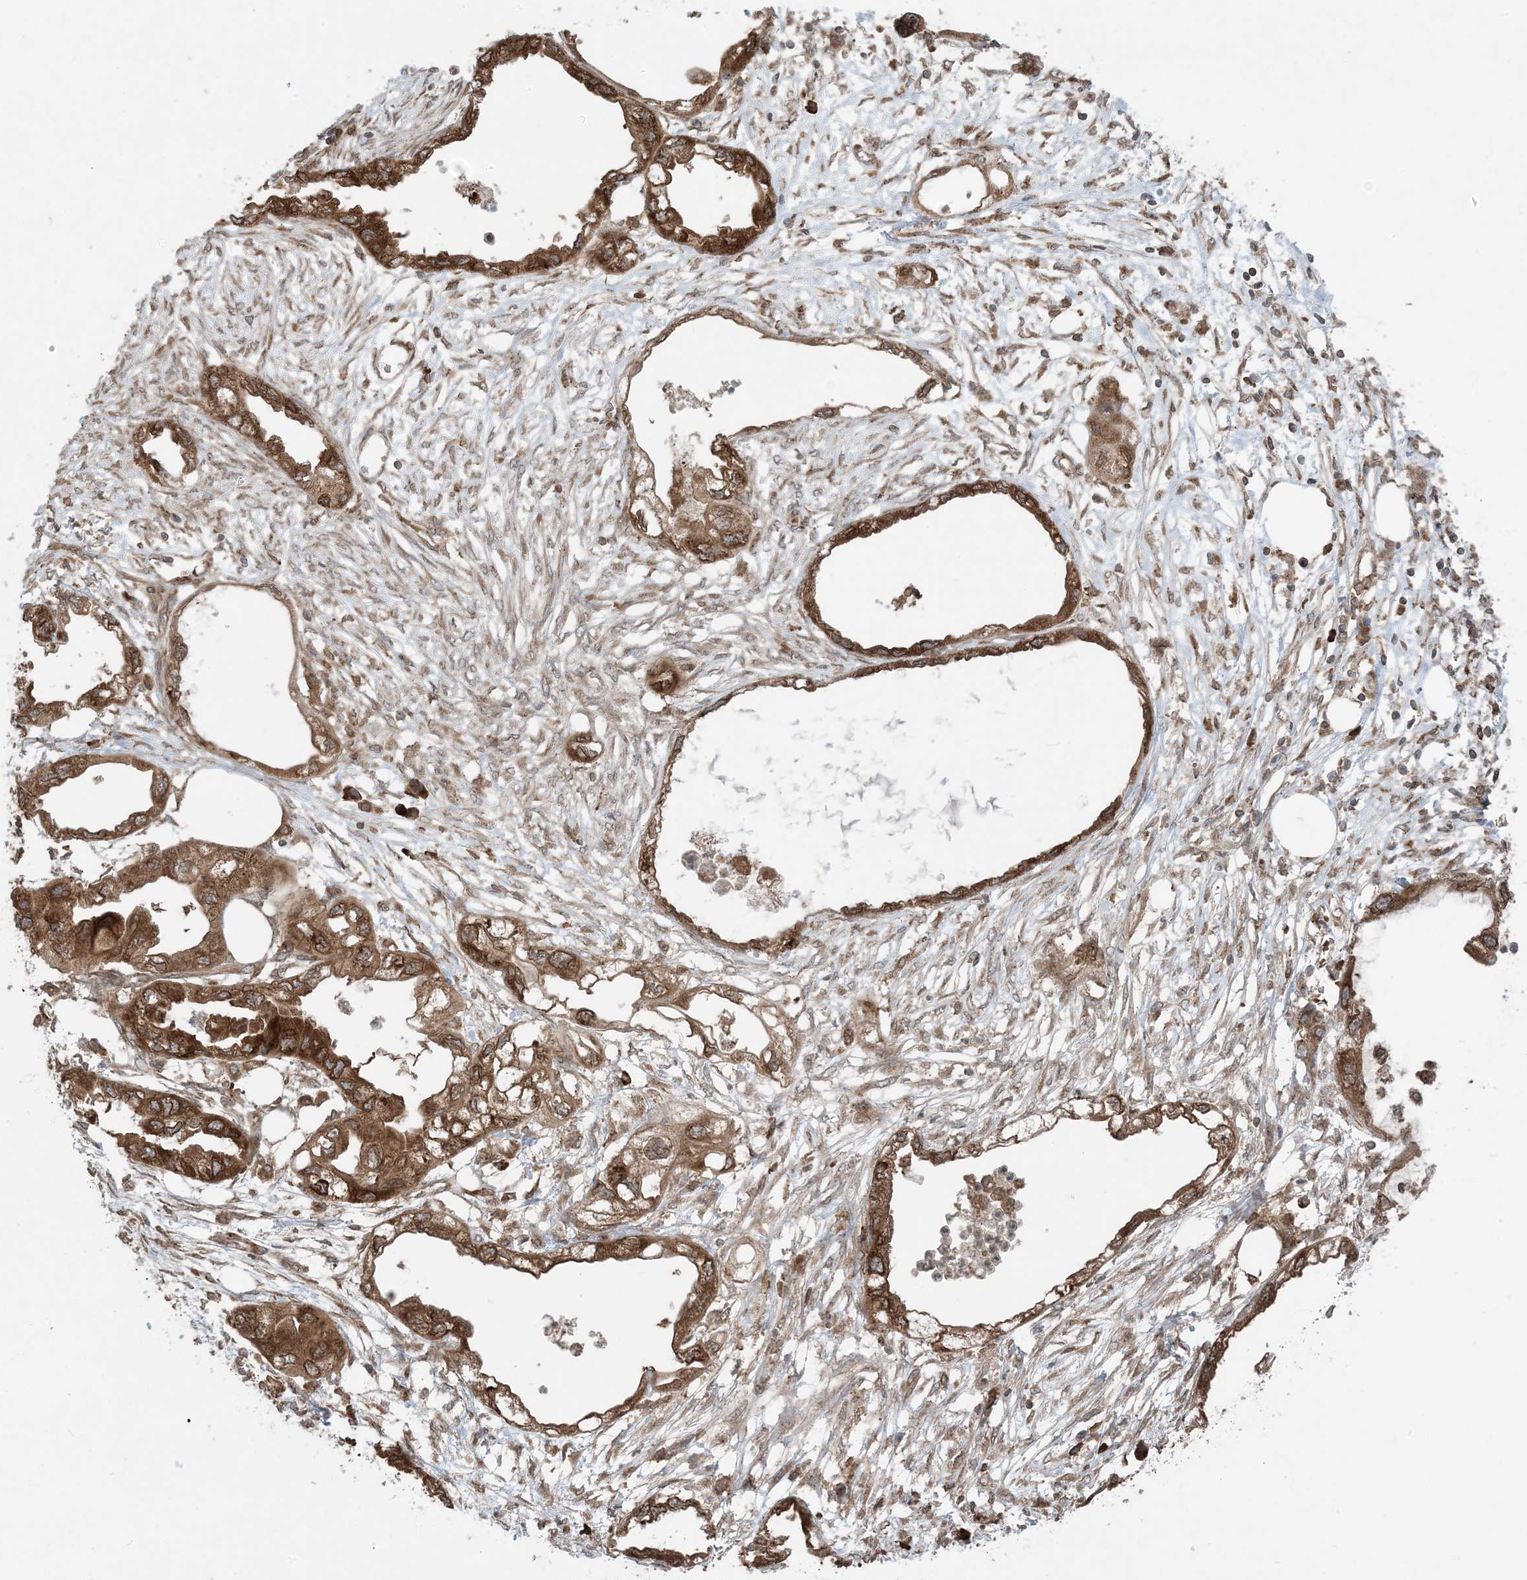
{"staining": {"intensity": "strong", "quantity": ">75%", "location": "cytoplasmic/membranous"}, "tissue": "endometrial cancer", "cell_type": "Tumor cells", "image_type": "cancer", "snomed": [{"axis": "morphology", "description": "Adenocarcinoma, NOS"}, {"axis": "morphology", "description": "Adenocarcinoma, metastatic, NOS"}, {"axis": "topography", "description": "Adipose tissue"}, {"axis": "topography", "description": "Endometrium"}], "caption": "Approximately >75% of tumor cells in human endometrial cancer display strong cytoplasmic/membranous protein expression as visualized by brown immunohistochemical staining.", "gene": "DDX19B", "patient": {"sex": "female", "age": 67}}